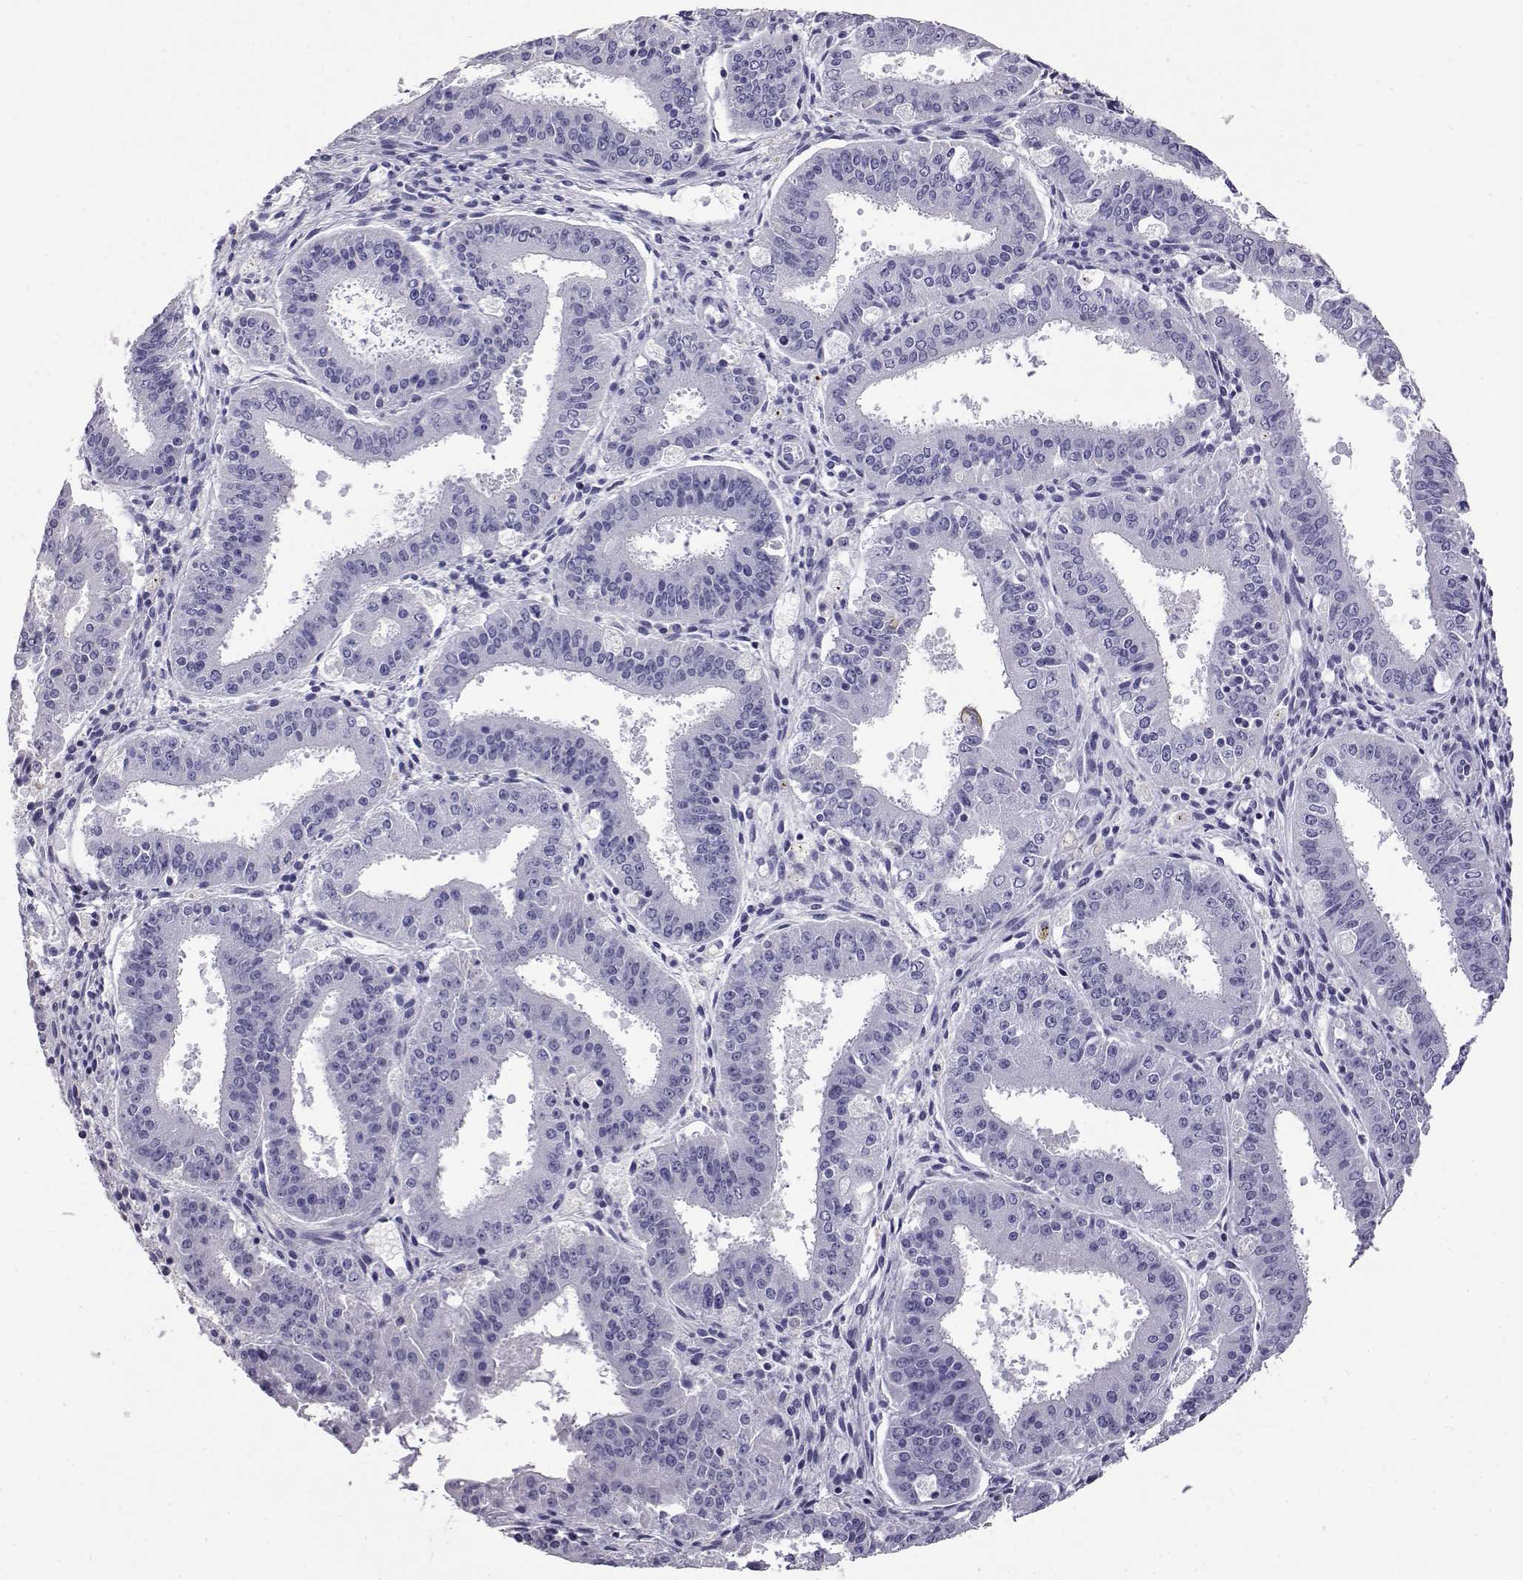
{"staining": {"intensity": "negative", "quantity": "none", "location": "none"}, "tissue": "ovarian cancer", "cell_type": "Tumor cells", "image_type": "cancer", "snomed": [{"axis": "morphology", "description": "Carcinoma, endometroid"}, {"axis": "topography", "description": "Ovary"}], "caption": "The histopathology image demonstrates no significant staining in tumor cells of ovarian cancer (endometroid carcinoma). (DAB IHC, high magnification).", "gene": "AKR1B1", "patient": {"sex": "female", "age": 42}}